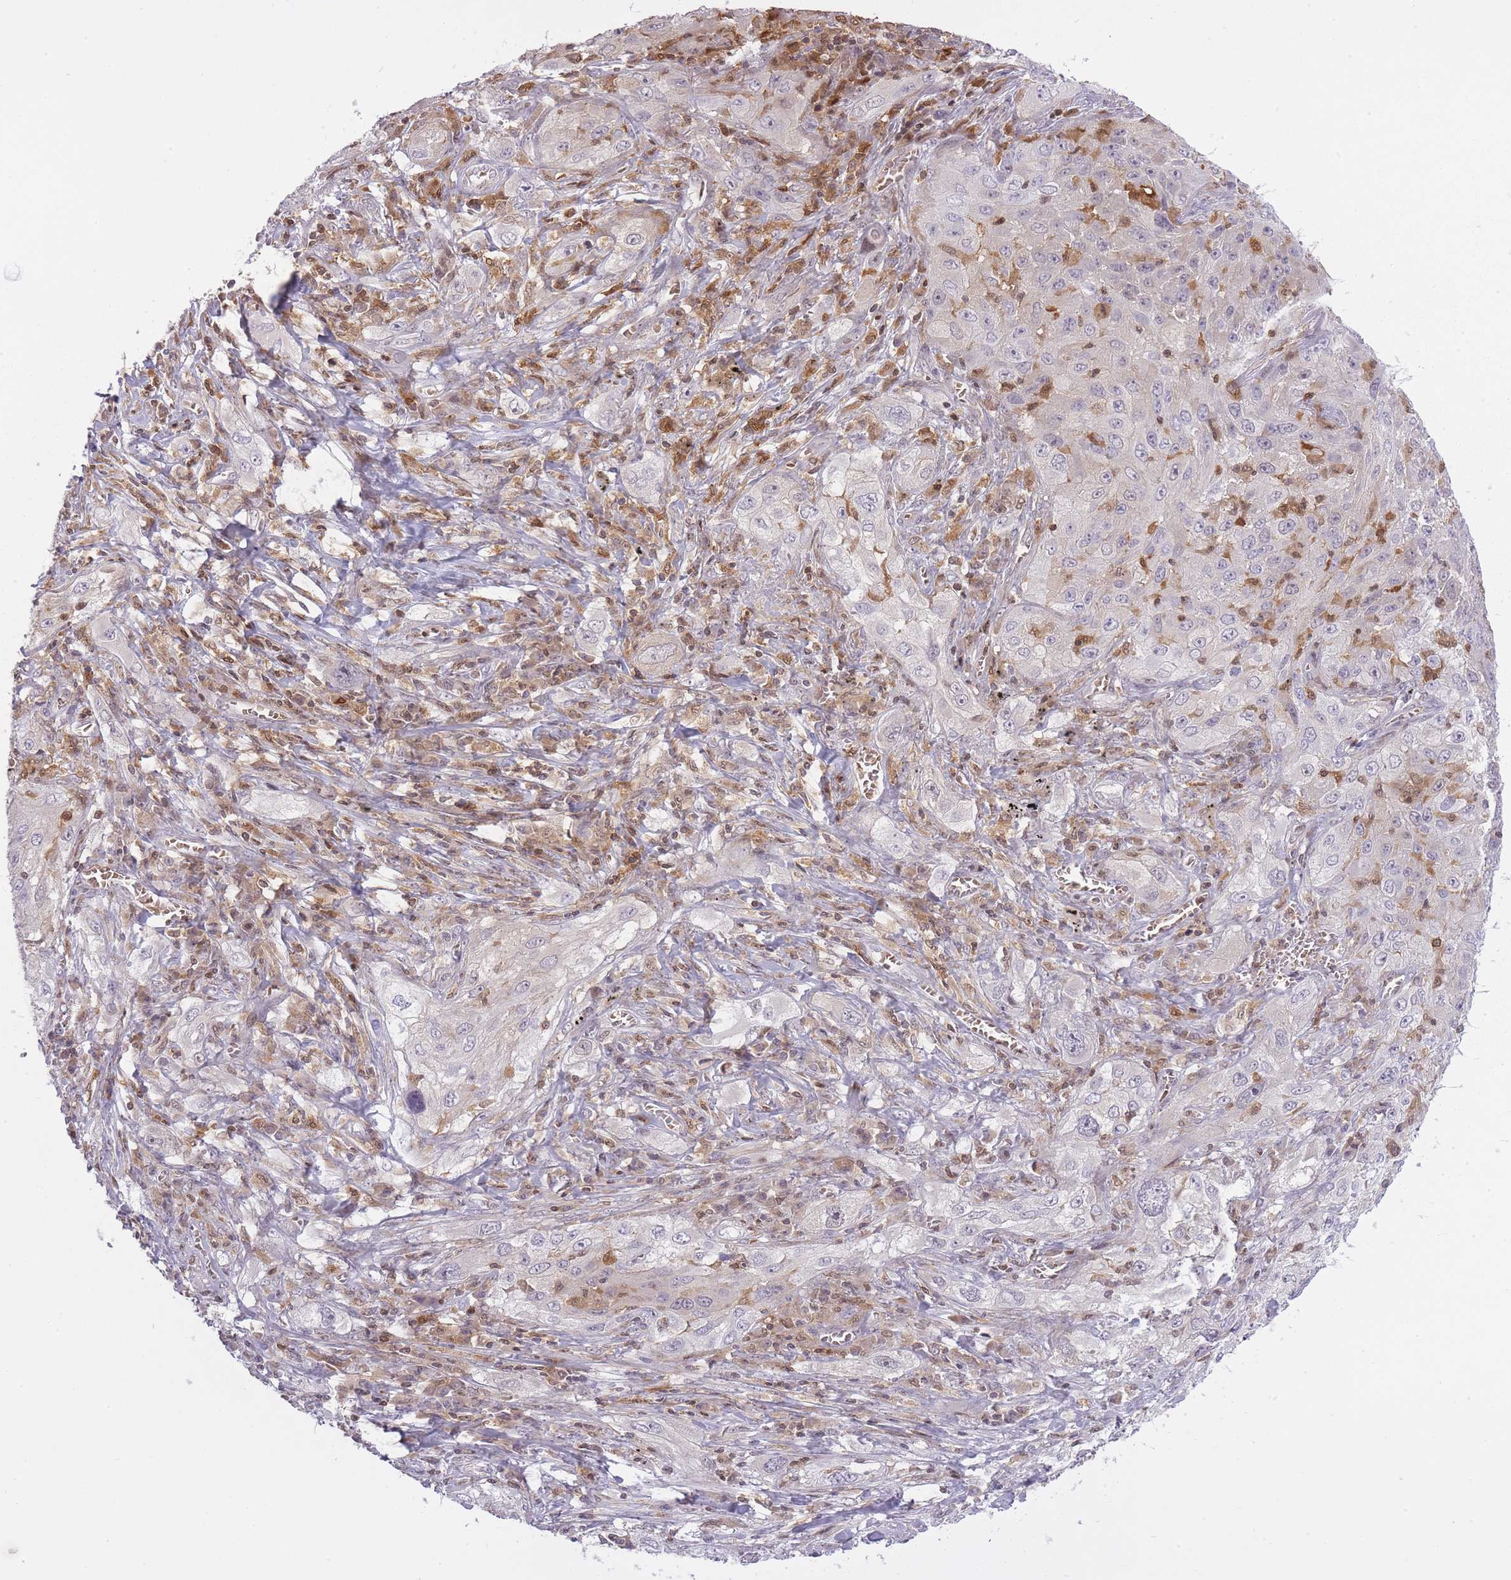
{"staining": {"intensity": "negative", "quantity": "none", "location": "none"}, "tissue": "lung cancer", "cell_type": "Tumor cells", "image_type": "cancer", "snomed": [{"axis": "morphology", "description": "Squamous cell carcinoma, NOS"}, {"axis": "topography", "description": "Lung"}], "caption": "Tumor cells show no significant protein positivity in lung squamous cell carcinoma. (DAB immunohistochemistry visualized using brightfield microscopy, high magnification).", "gene": "CXorf38", "patient": {"sex": "female", "age": 69}}